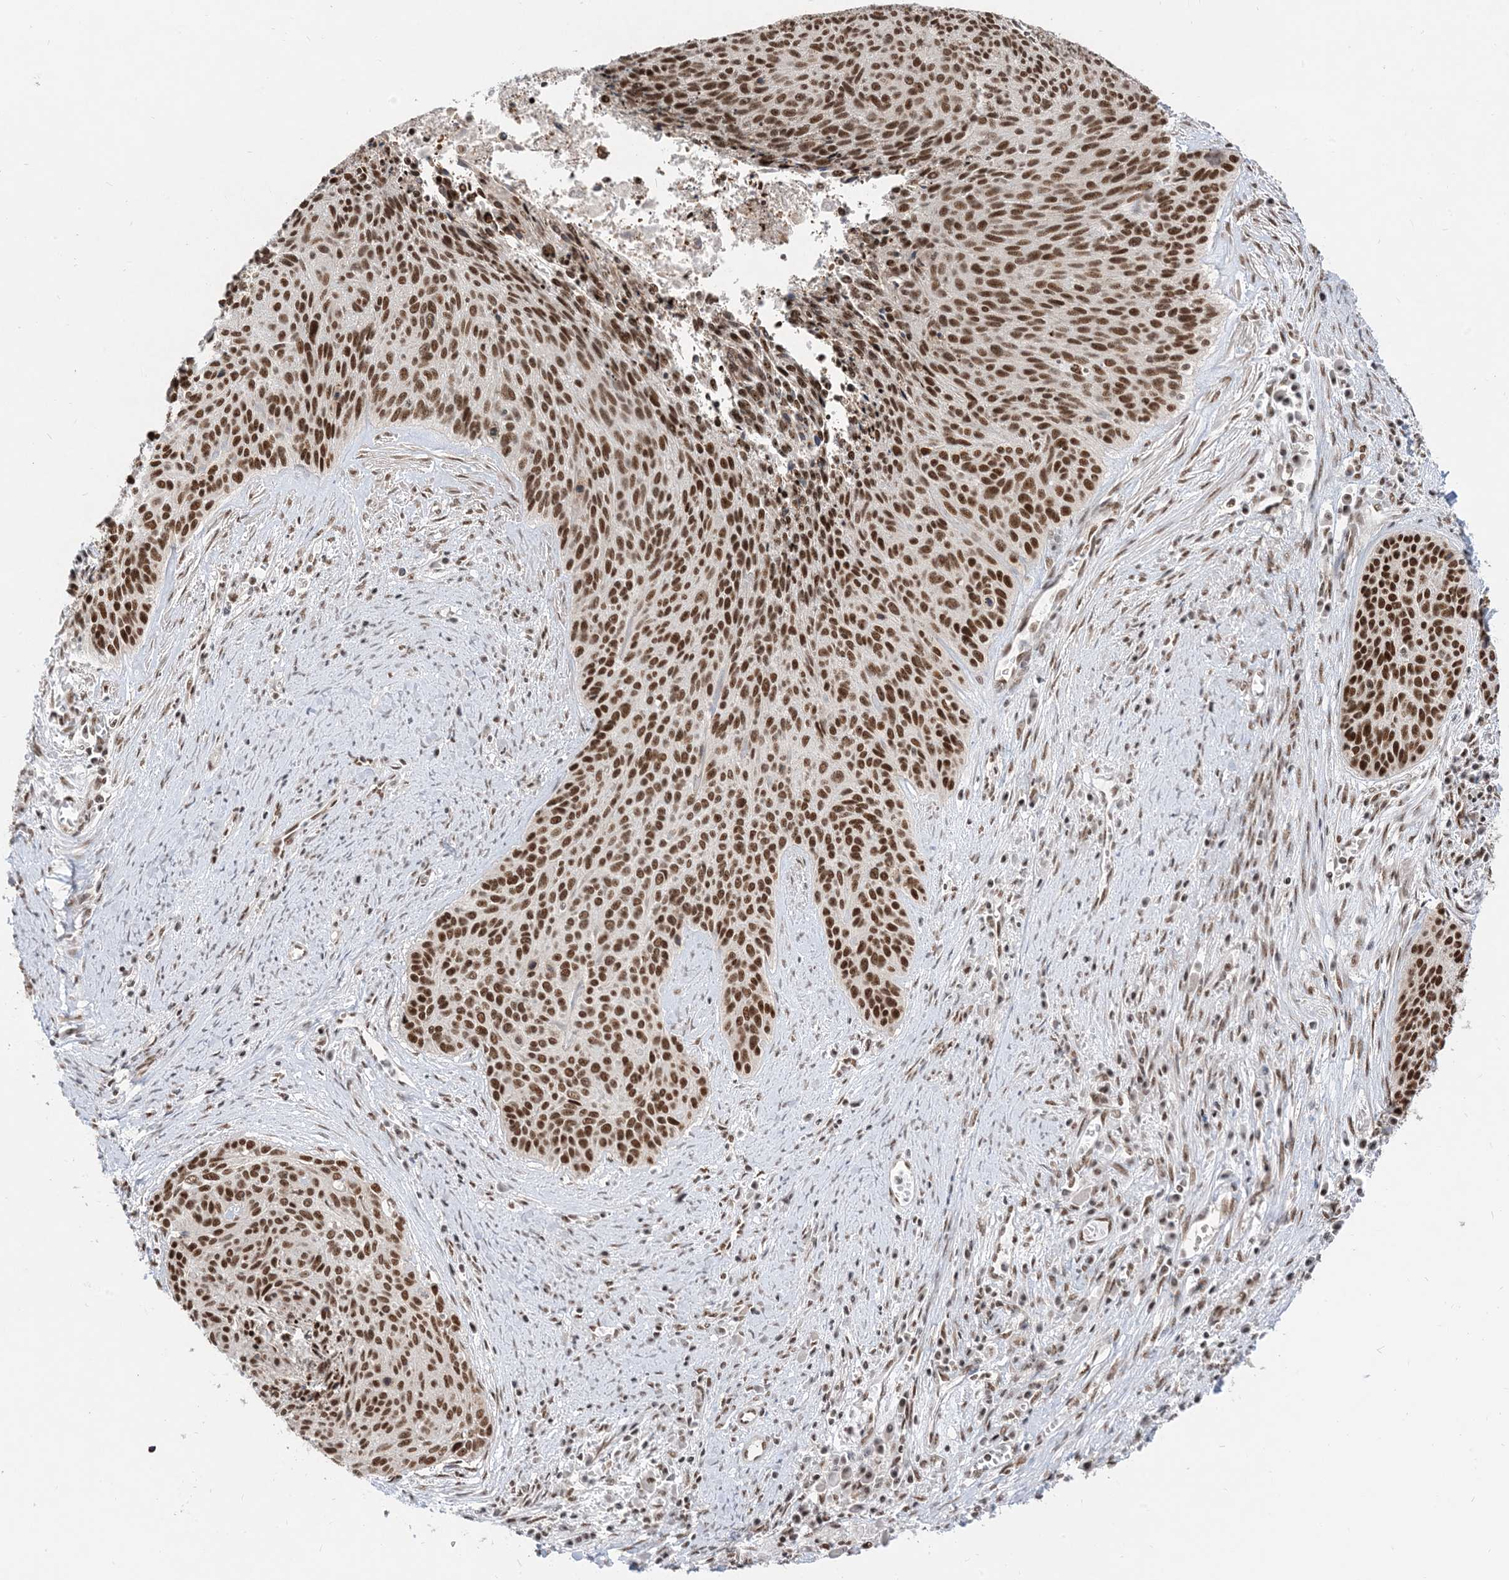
{"staining": {"intensity": "strong", "quantity": ">75%", "location": "nuclear"}, "tissue": "cervical cancer", "cell_type": "Tumor cells", "image_type": "cancer", "snomed": [{"axis": "morphology", "description": "Squamous cell carcinoma, NOS"}, {"axis": "topography", "description": "Cervix"}], "caption": "A brown stain labels strong nuclear staining of a protein in human cervical cancer tumor cells. The protein is shown in brown color, while the nuclei are stained blue.", "gene": "ARGLU1", "patient": {"sex": "female", "age": 55}}